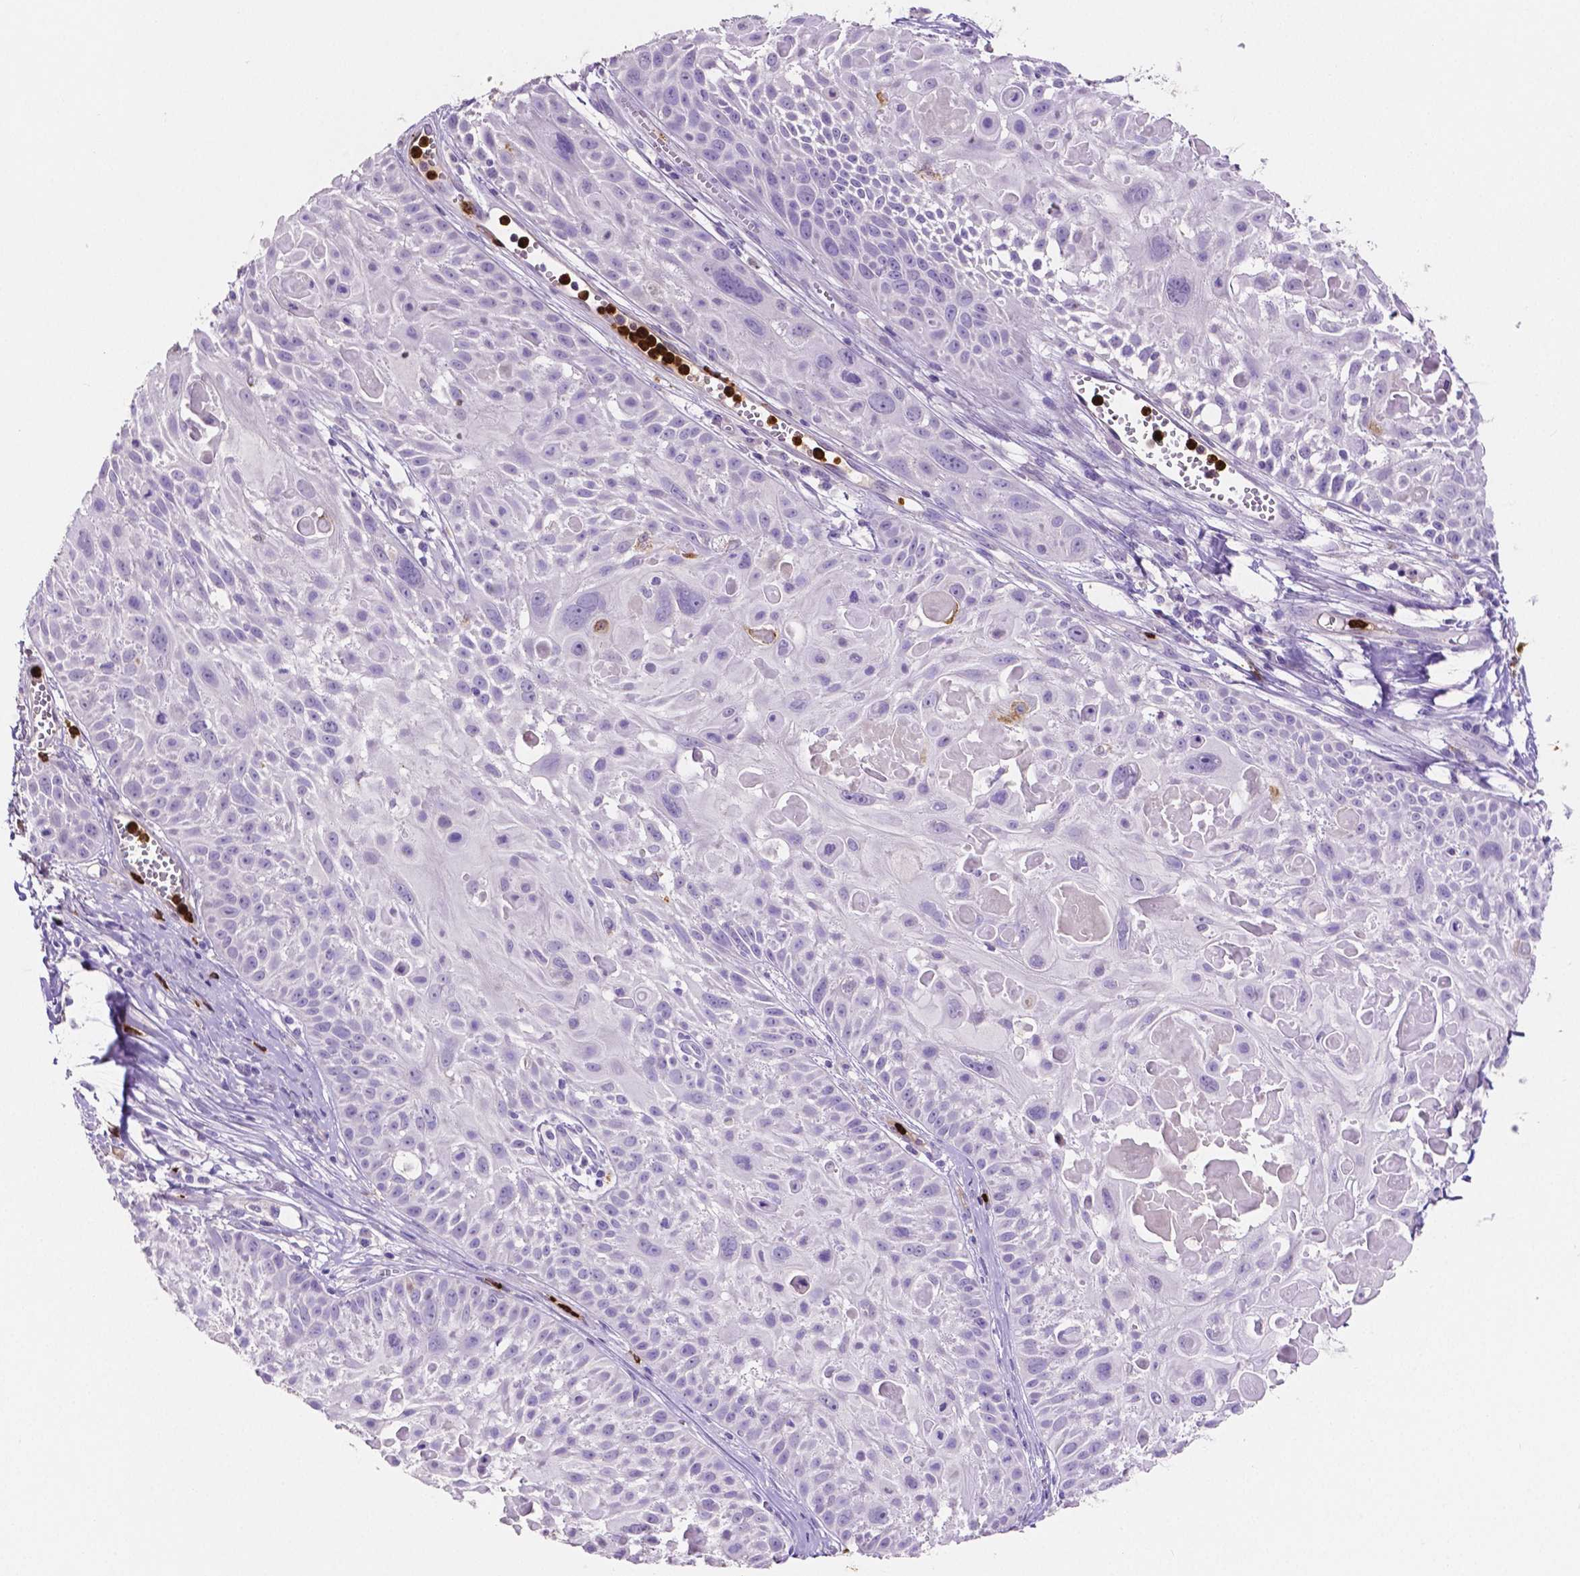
{"staining": {"intensity": "negative", "quantity": "none", "location": "none"}, "tissue": "skin cancer", "cell_type": "Tumor cells", "image_type": "cancer", "snomed": [{"axis": "morphology", "description": "Squamous cell carcinoma, NOS"}, {"axis": "topography", "description": "Skin"}, {"axis": "topography", "description": "Anal"}], "caption": "The image shows no significant positivity in tumor cells of skin squamous cell carcinoma.", "gene": "MMP9", "patient": {"sex": "female", "age": 75}}